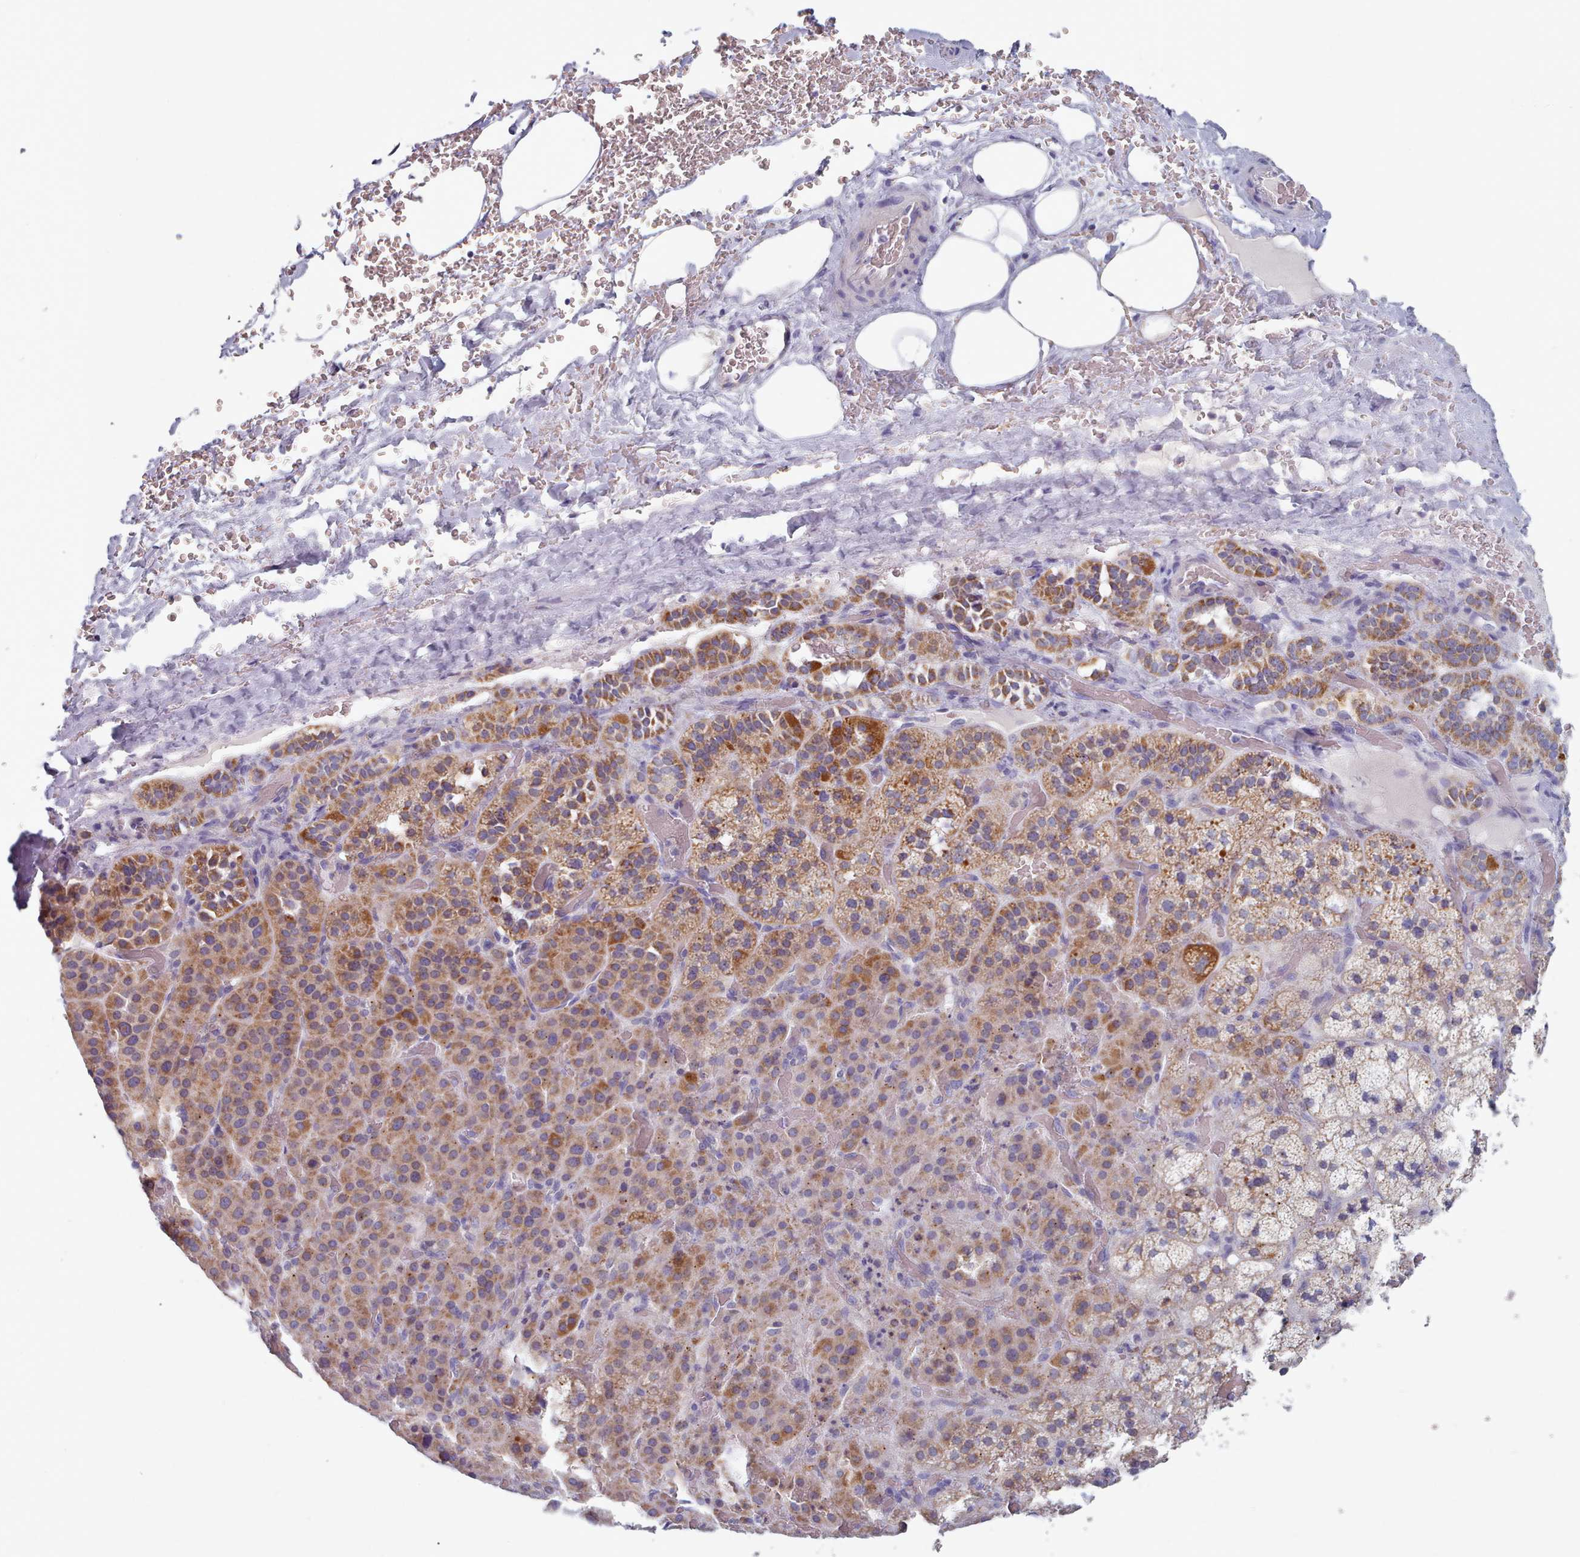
{"staining": {"intensity": "moderate", "quantity": ">75%", "location": "cytoplasmic/membranous"}, "tissue": "adrenal gland", "cell_type": "Glandular cells", "image_type": "normal", "snomed": [{"axis": "morphology", "description": "Normal tissue, NOS"}, {"axis": "topography", "description": "Adrenal gland"}], "caption": "Protein expression by immunohistochemistry (IHC) displays moderate cytoplasmic/membranous expression in about >75% of glandular cells in normal adrenal gland. (DAB IHC with brightfield microscopy, high magnification).", "gene": "HAO1", "patient": {"sex": "male", "age": 57}}